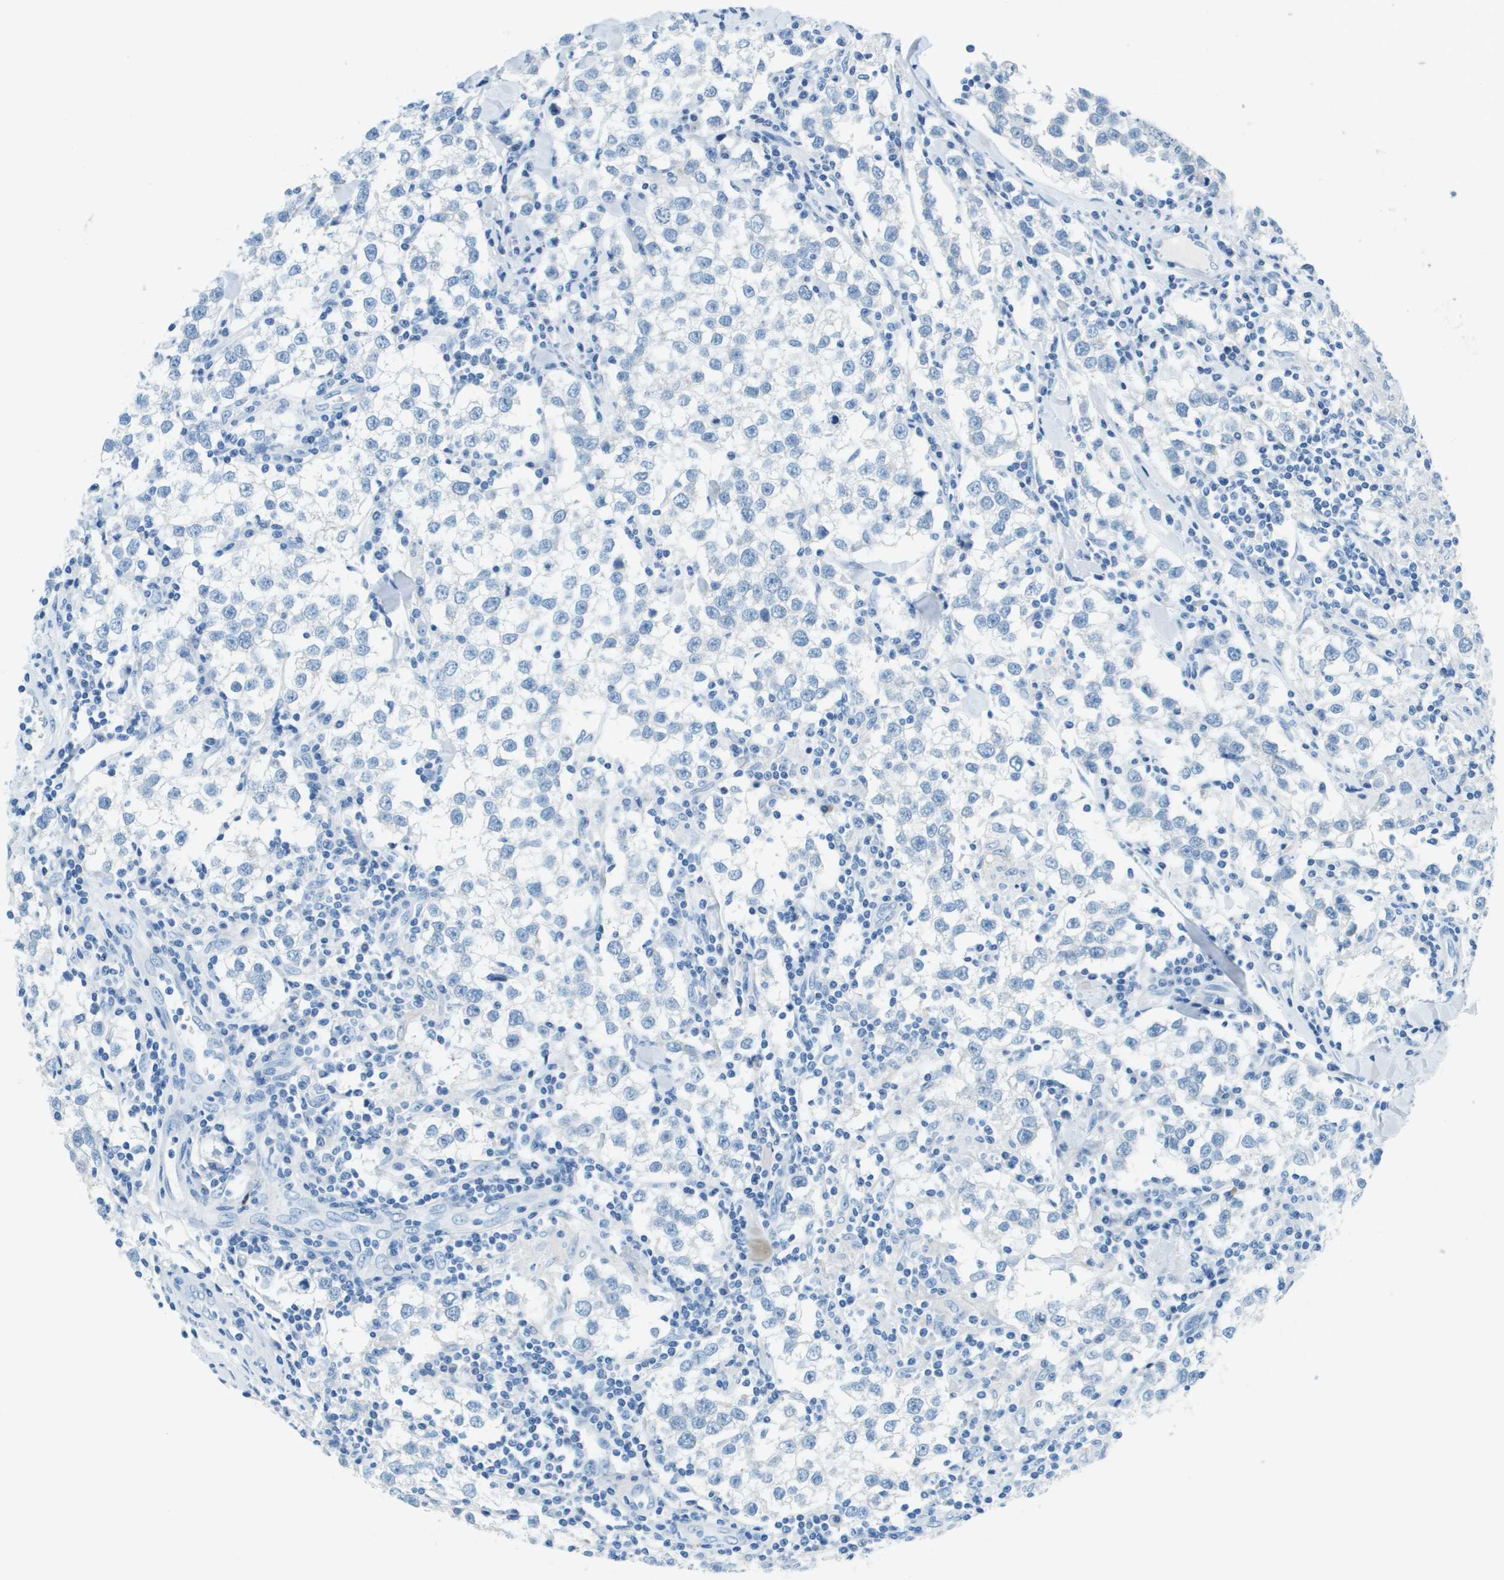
{"staining": {"intensity": "negative", "quantity": "none", "location": "none"}, "tissue": "testis cancer", "cell_type": "Tumor cells", "image_type": "cancer", "snomed": [{"axis": "morphology", "description": "Seminoma, NOS"}, {"axis": "morphology", "description": "Carcinoma, Embryonal, NOS"}, {"axis": "topography", "description": "Testis"}], "caption": "Immunohistochemistry (IHC) of human testis cancer demonstrates no positivity in tumor cells.", "gene": "SLC16A10", "patient": {"sex": "male", "age": 36}}